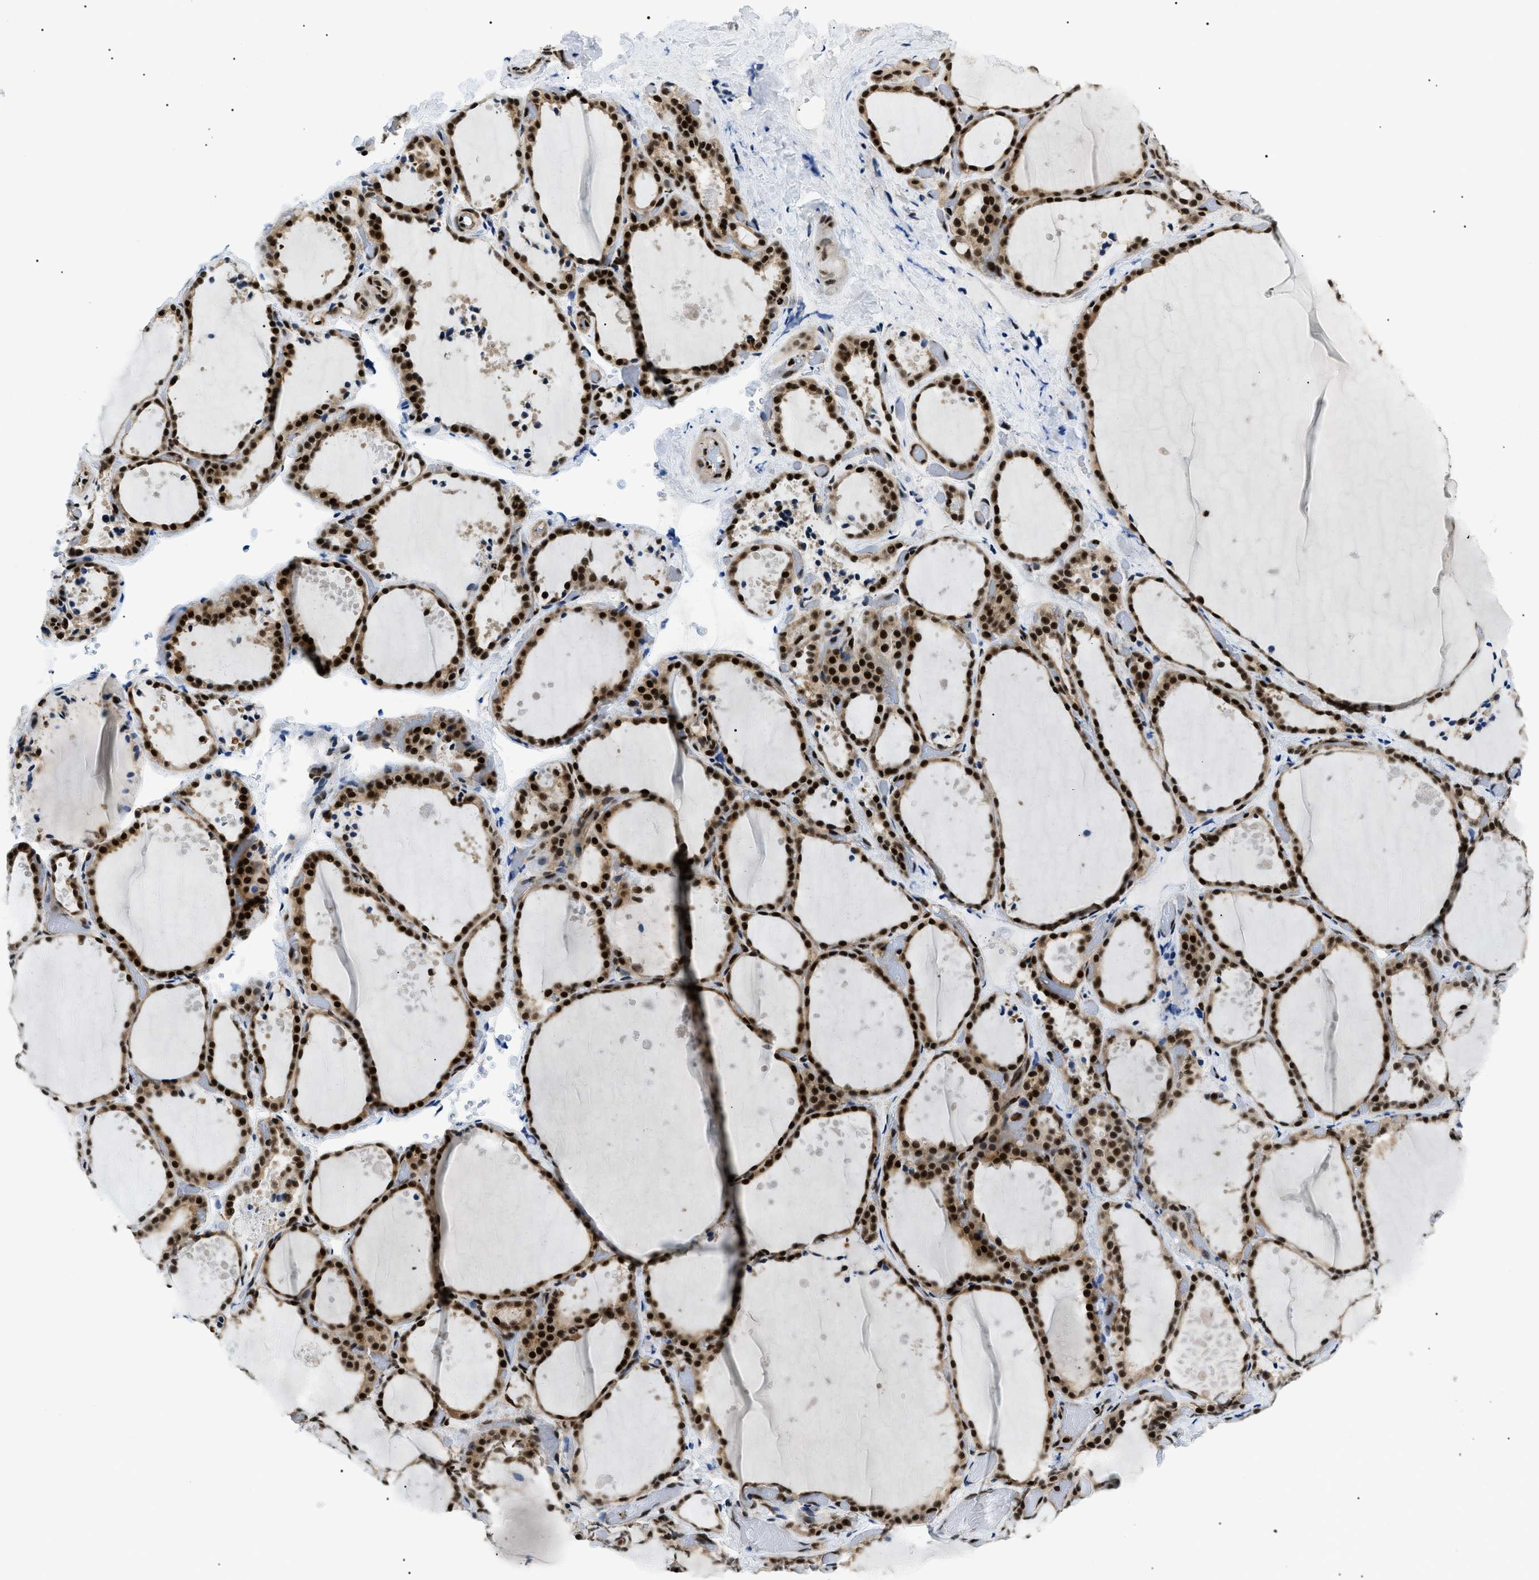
{"staining": {"intensity": "strong", "quantity": ">75%", "location": "cytoplasmic/membranous,nuclear"}, "tissue": "thyroid gland", "cell_type": "Glandular cells", "image_type": "normal", "snomed": [{"axis": "morphology", "description": "Normal tissue, NOS"}, {"axis": "topography", "description": "Thyroid gland"}], "caption": "DAB immunohistochemical staining of normal thyroid gland shows strong cytoplasmic/membranous,nuclear protein positivity in approximately >75% of glandular cells. The staining was performed using DAB to visualize the protein expression in brown, while the nuclei were stained in blue with hematoxylin (Magnification: 20x).", "gene": "CWC25", "patient": {"sex": "female", "age": 44}}